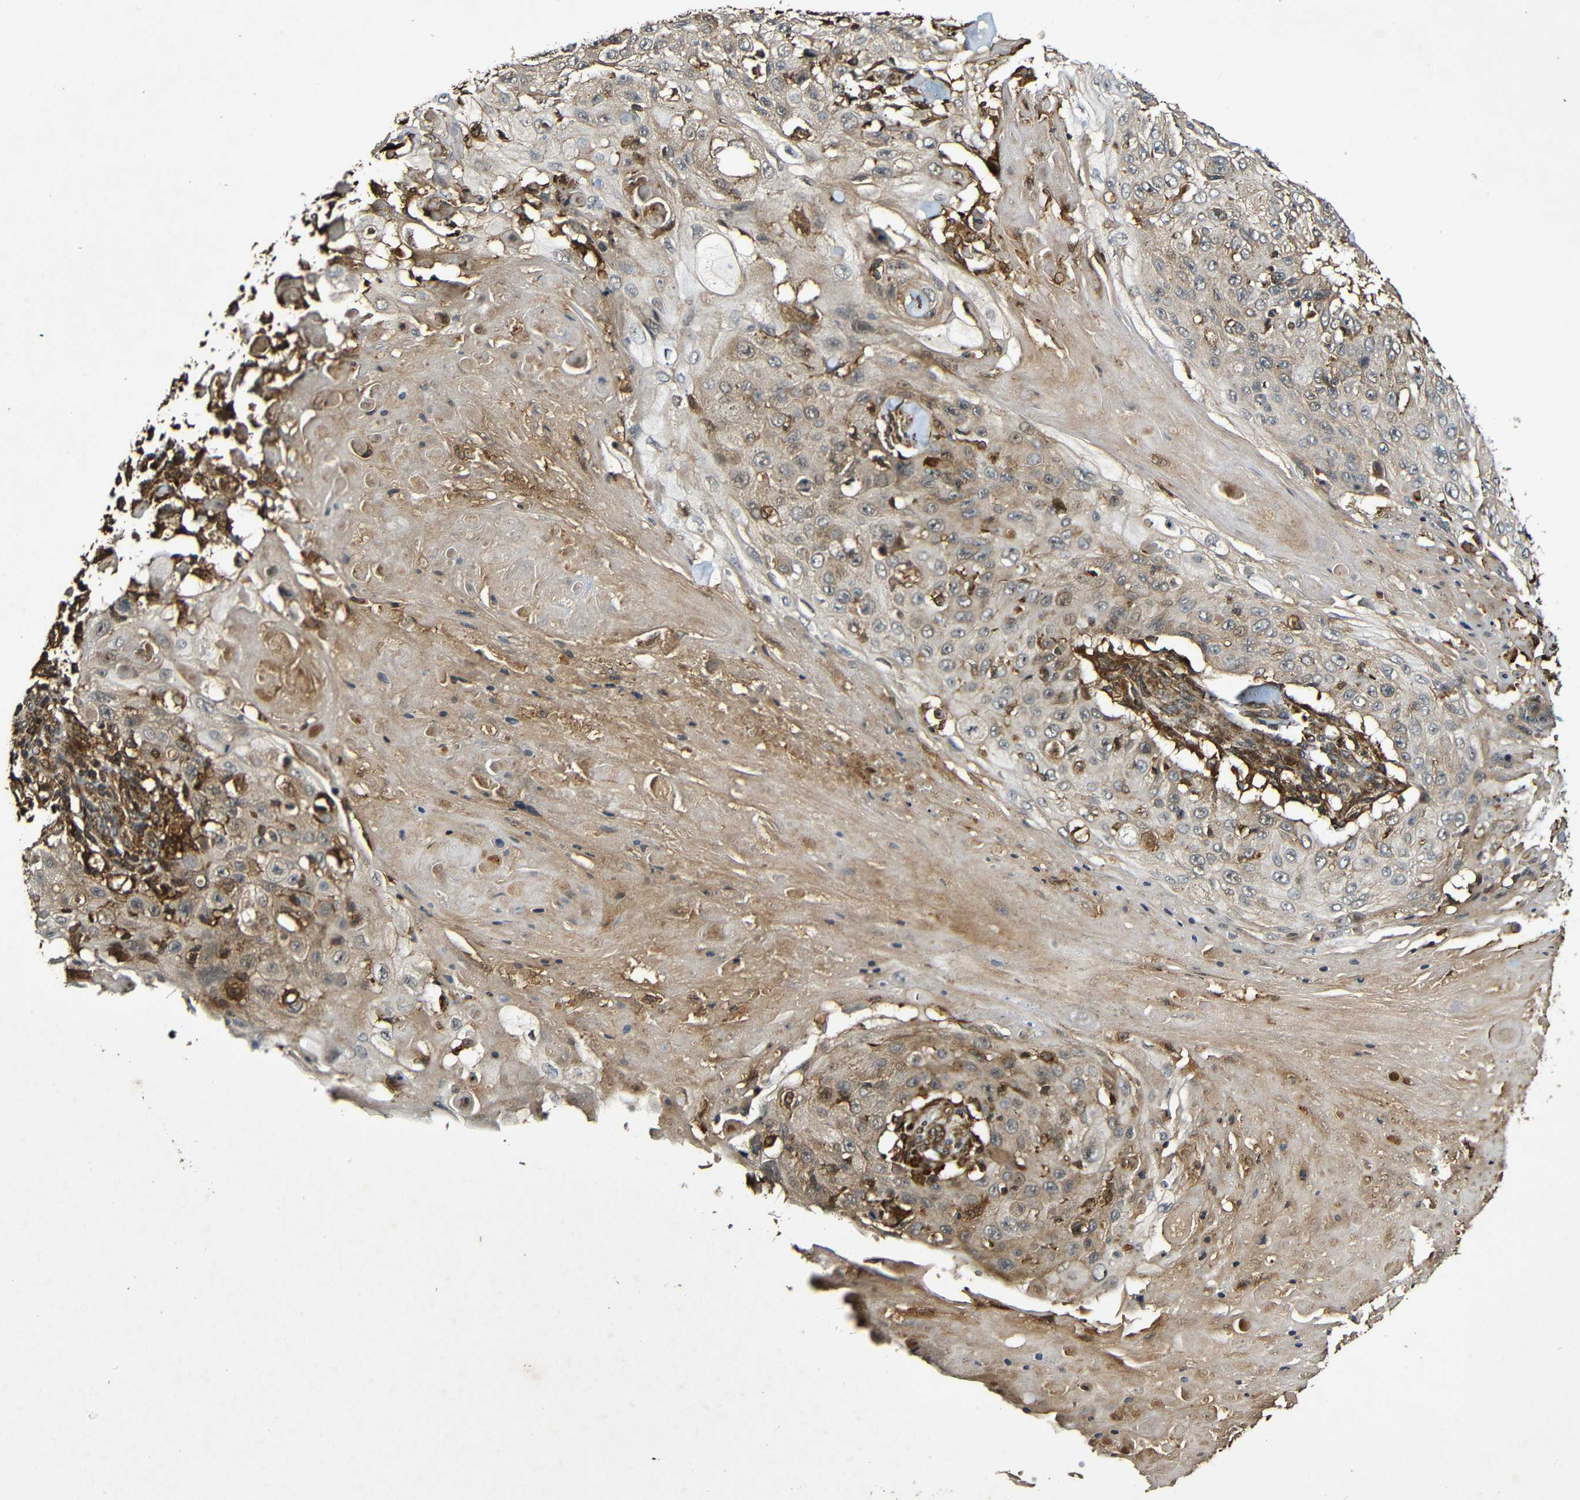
{"staining": {"intensity": "weak", "quantity": ">75%", "location": "cytoplasmic/membranous"}, "tissue": "skin cancer", "cell_type": "Tumor cells", "image_type": "cancer", "snomed": [{"axis": "morphology", "description": "Squamous cell carcinoma, NOS"}, {"axis": "topography", "description": "Skin"}], "caption": "Weak cytoplasmic/membranous expression for a protein is appreciated in approximately >75% of tumor cells of skin cancer using IHC.", "gene": "CASP8", "patient": {"sex": "male", "age": 86}}